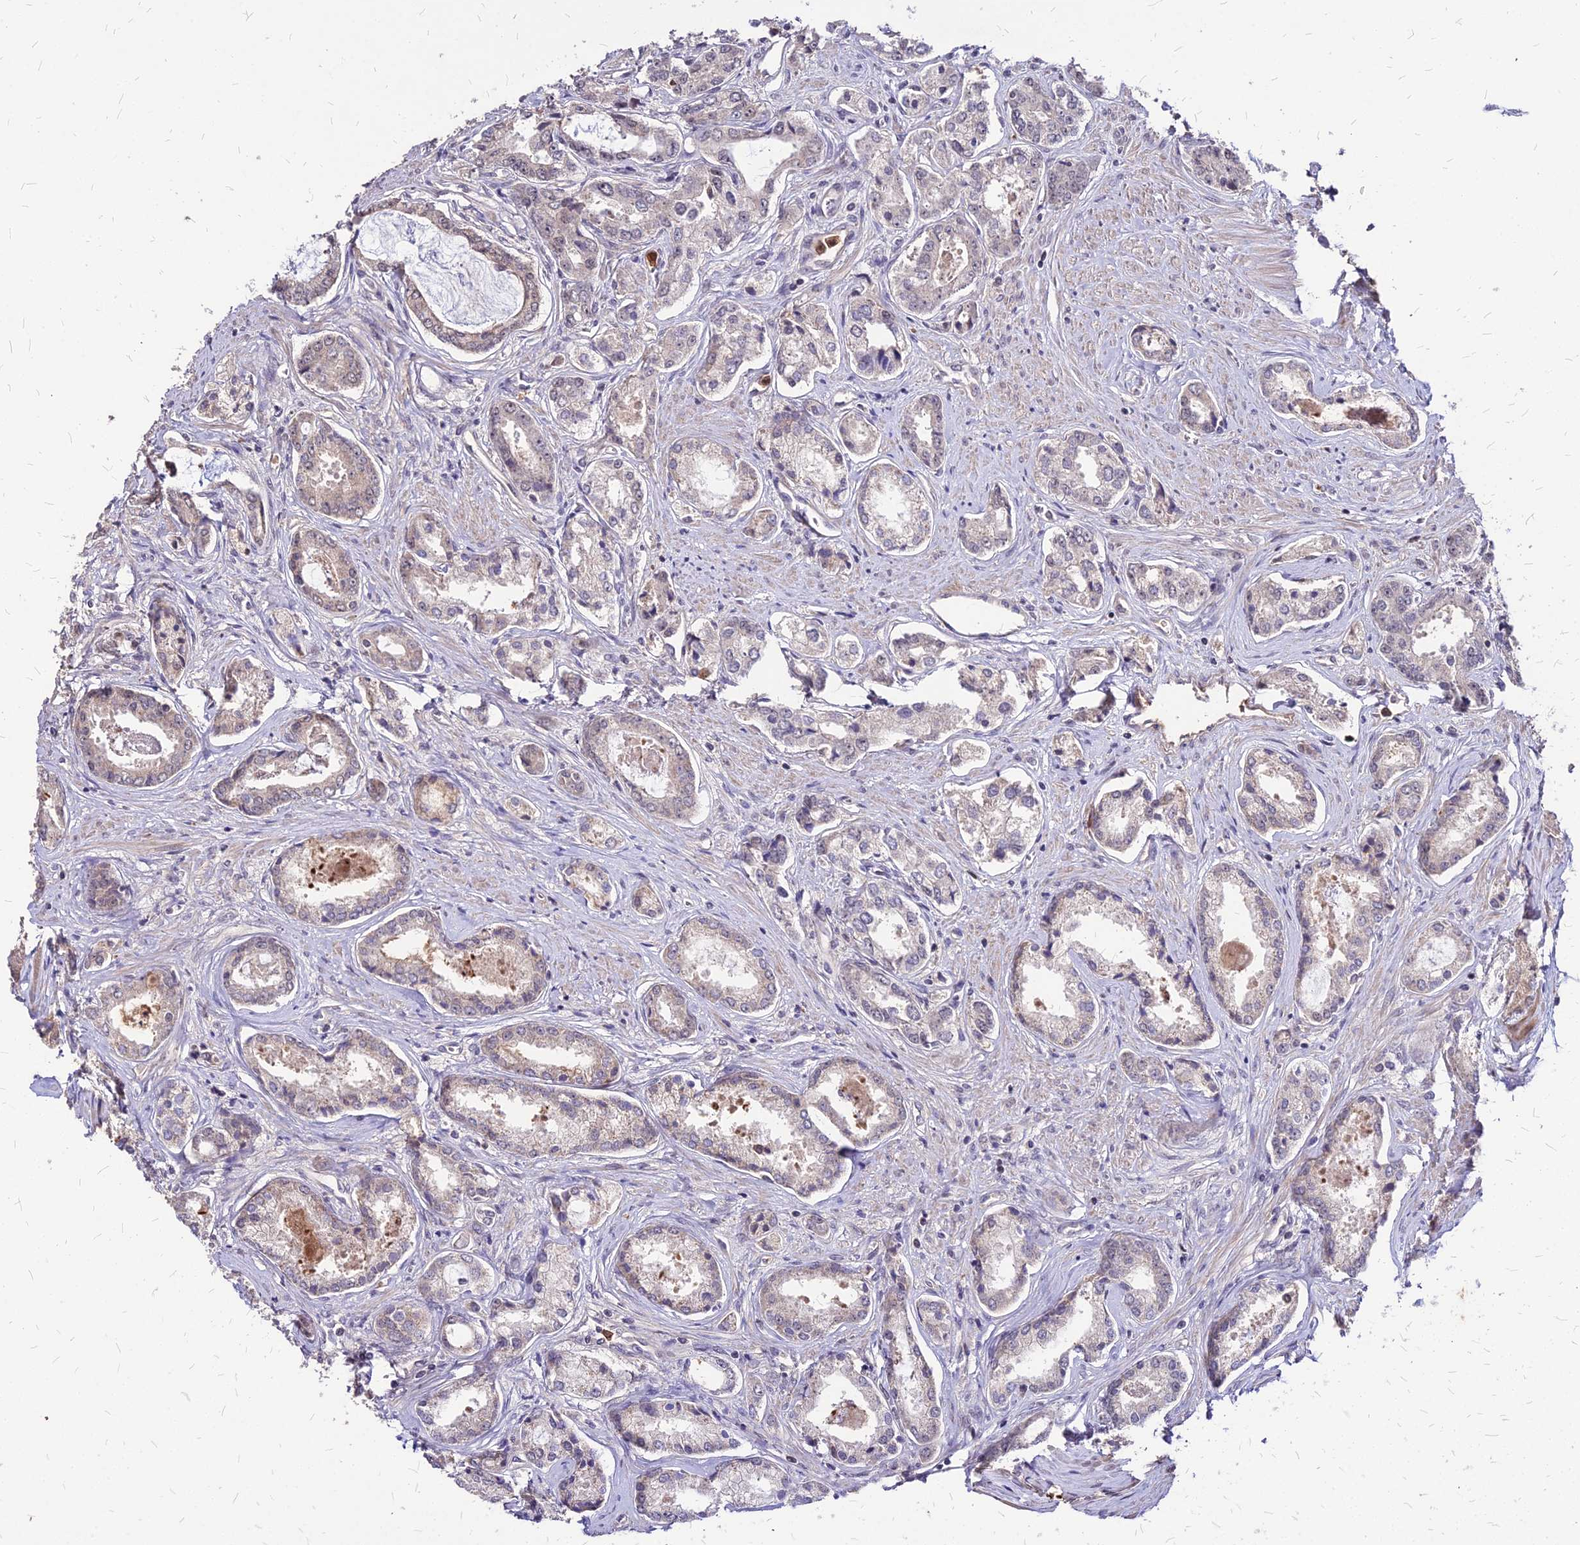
{"staining": {"intensity": "negative", "quantity": "none", "location": "none"}, "tissue": "prostate cancer", "cell_type": "Tumor cells", "image_type": "cancer", "snomed": [{"axis": "morphology", "description": "Adenocarcinoma, Low grade"}, {"axis": "topography", "description": "Prostate"}], "caption": "Immunohistochemistry (IHC) image of human prostate cancer (low-grade adenocarcinoma) stained for a protein (brown), which demonstrates no expression in tumor cells. The staining was performed using DAB (3,3'-diaminobenzidine) to visualize the protein expression in brown, while the nuclei were stained in blue with hematoxylin (Magnification: 20x).", "gene": "APBA3", "patient": {"sex": "male", "age": 68}}